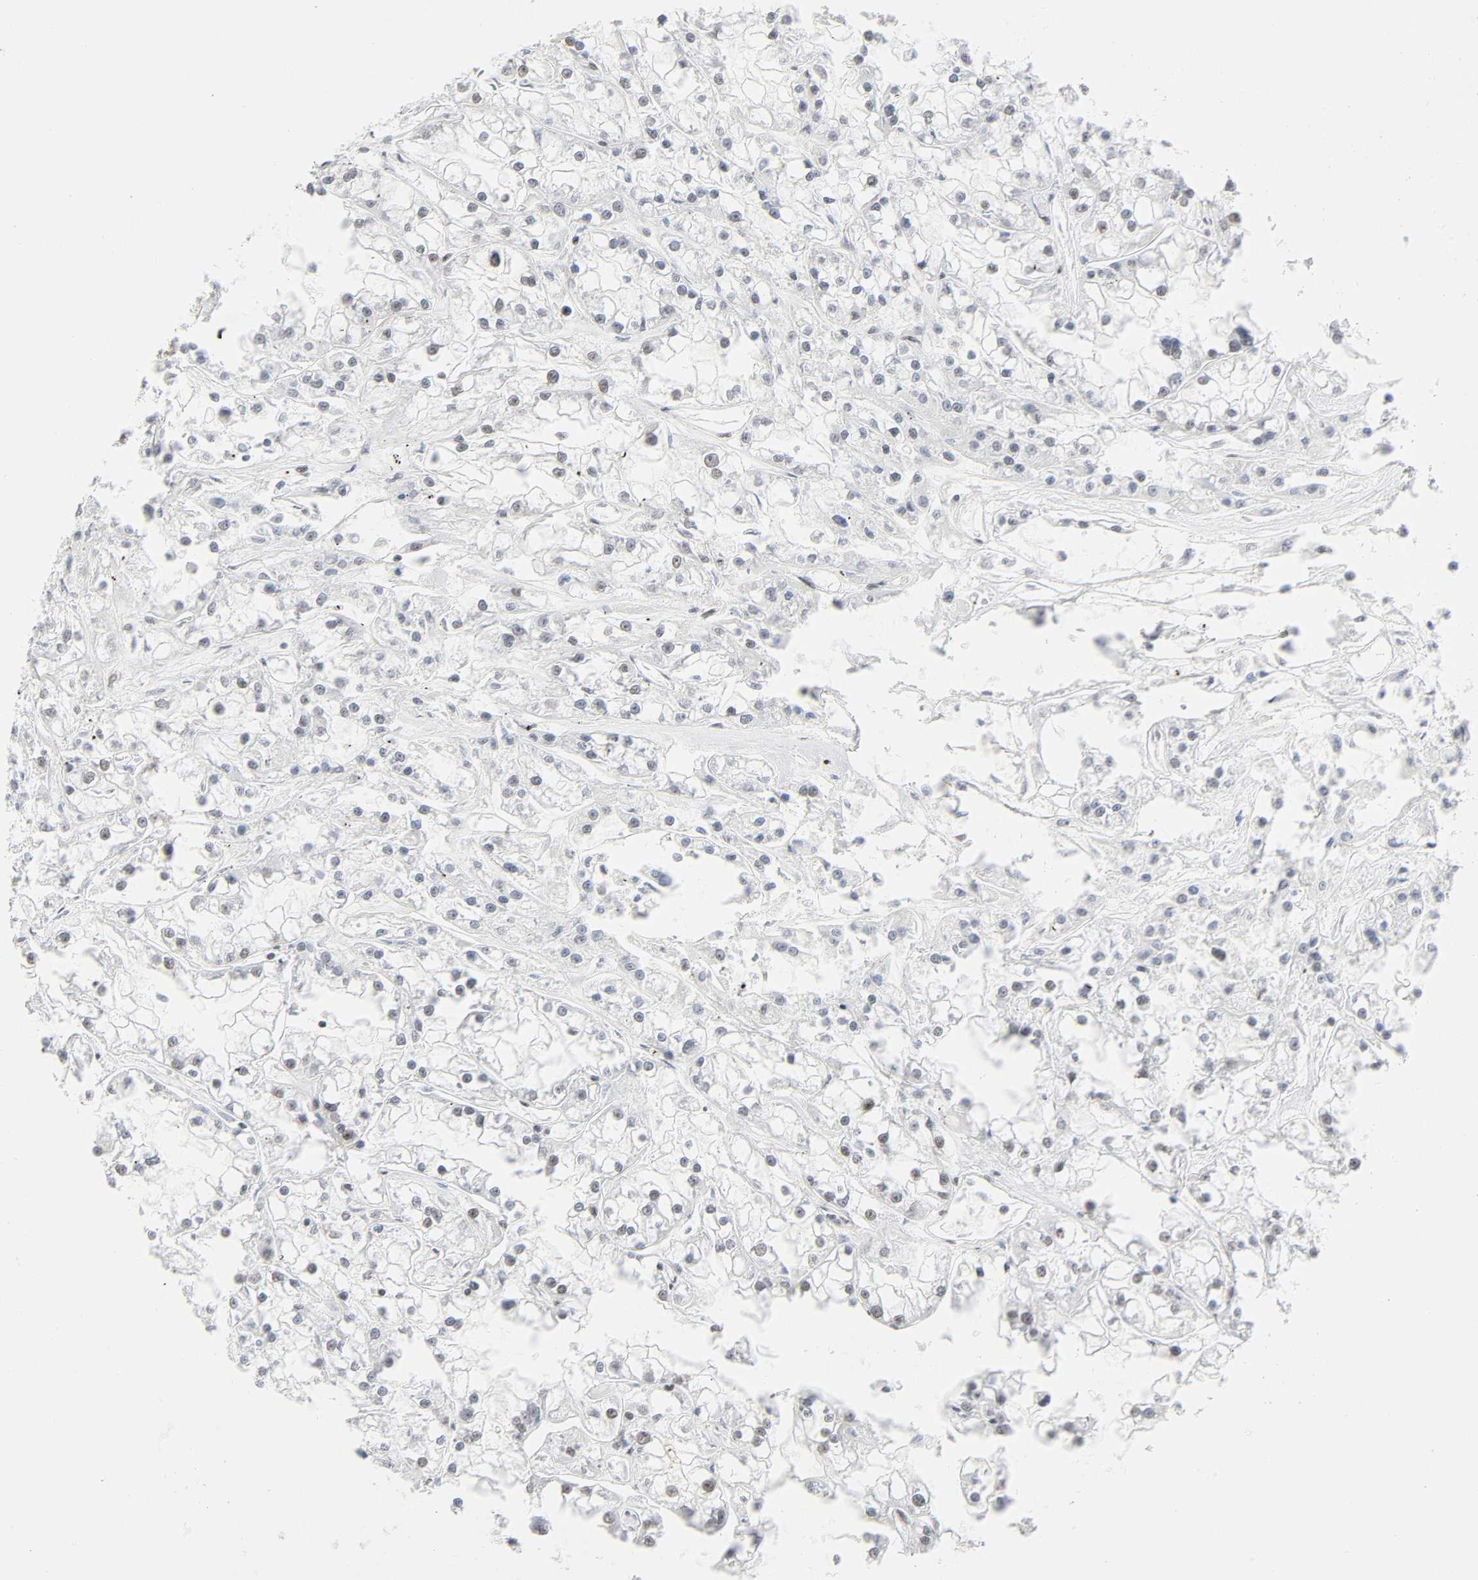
{"staining": {"intensity": "weak", "quantity": "25%-75%", "location": "nuclear"}, "tissue": "renal cancer", "cell_type": "Tumor cells", "image_type": "cancer", "snomed": [{"axis": "morphology", "description": "Adenocarcinoma, NOS"}, {"axis": "topography", "description": "Kidney"}], "caption": "Human adenocarcinoma (renal) stained with a protein marker reveals weak staining in tumor cells.", "gene": "HSF1", "patient": {"sex": "female", "age": 52}}